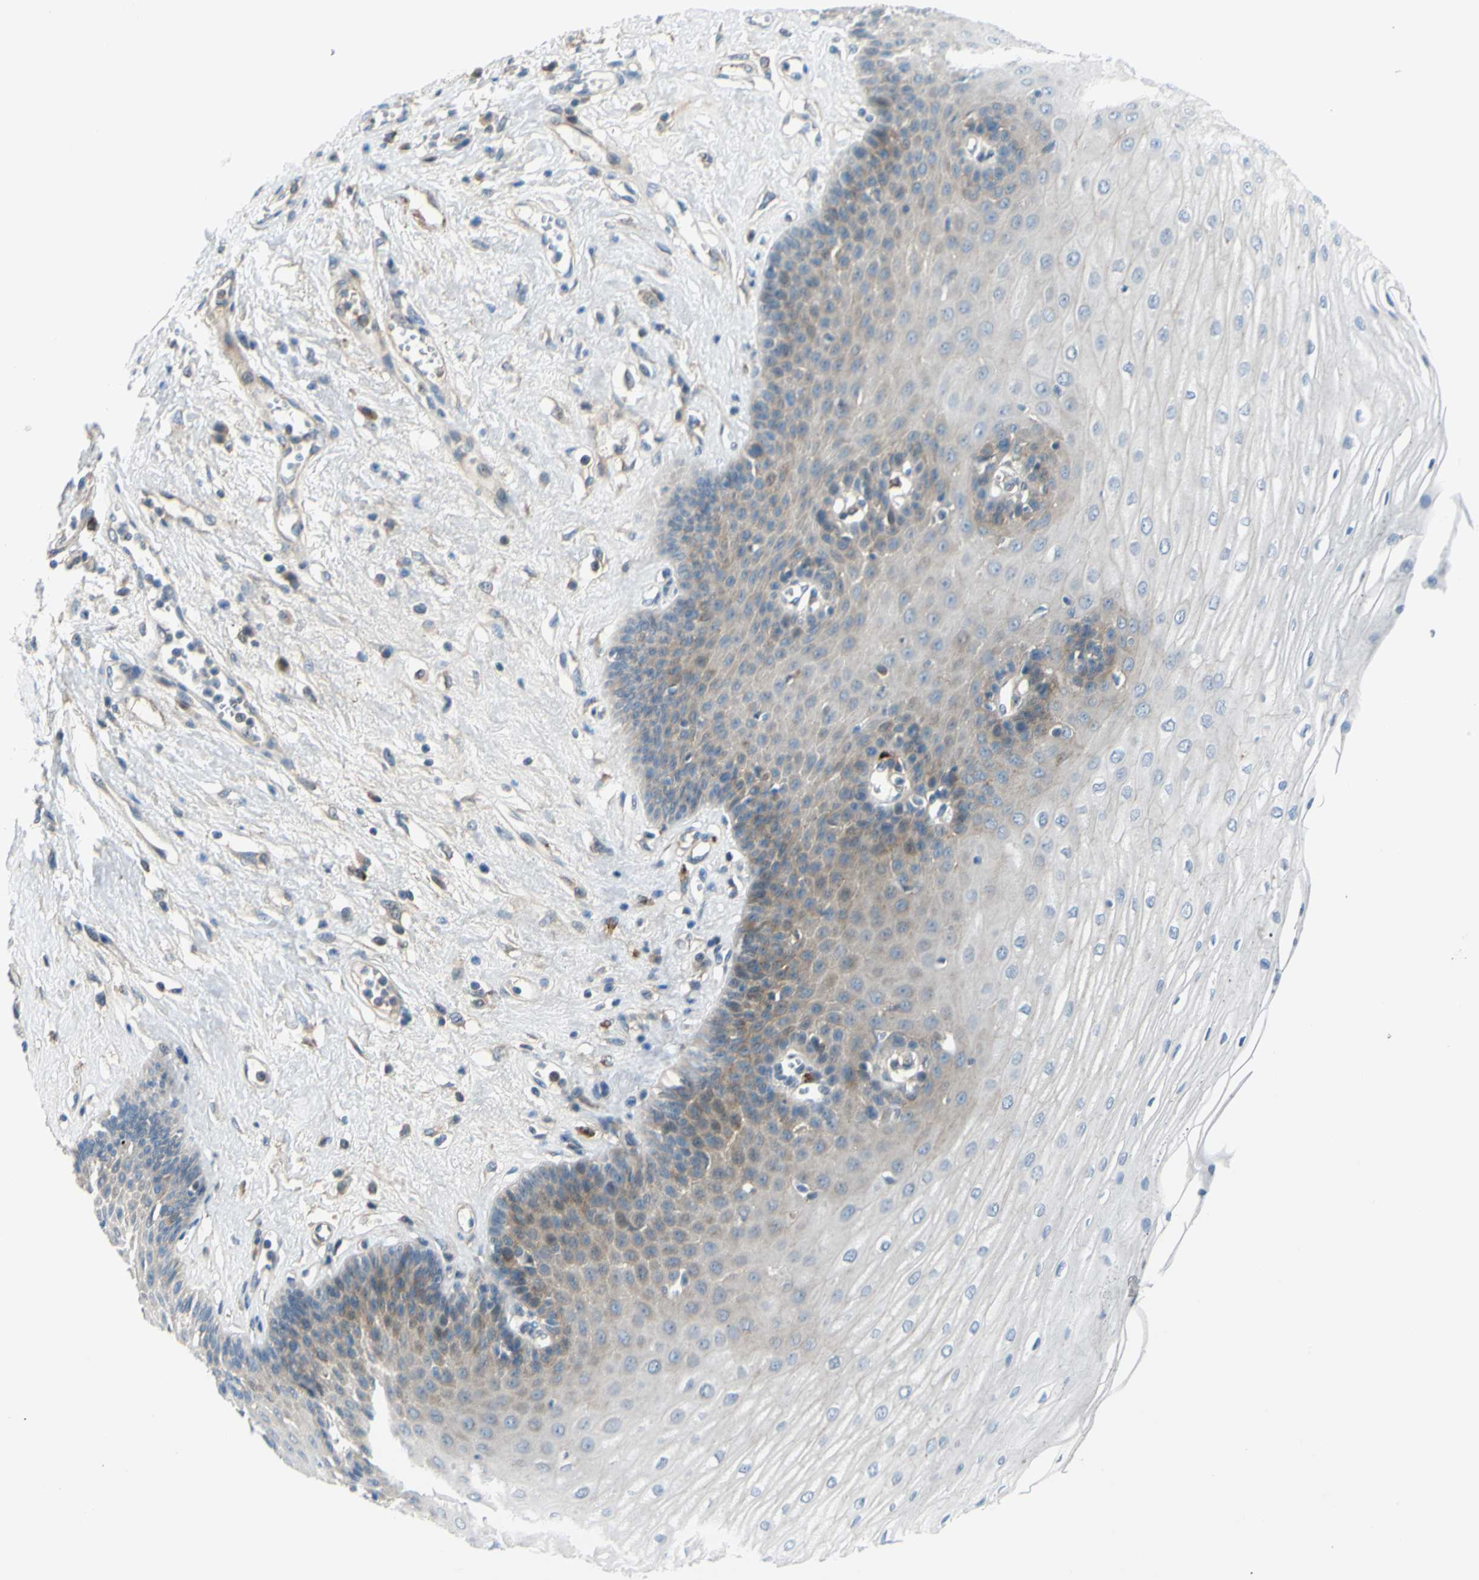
{"staining": {"intensity": "weak", "quantity": "25%-75%", "location": "cytoplasmic/membranous"}, "tissue": "esophagus", "cell_type": "Squamous epithelial cells", "image_type": "normal", "snomed": [{"axis": "morphology", "description": "Normal tissue, NOS"}, {"axis": "morphology", "description": "Squamous cell carcinoma, NOS"}, {"axis": "topography", "description": "Esophagus"}], "caption": "High-power microscopy captured an IHC photomicrograph of benign esophagus, revealing weak cytoplasmic/membranous positivity in about 25%-75% of squamous epithelial cells. Immunohistochemistry (ihc) stains the protein of interest in brown and the nuclei are stained blue.", "gene": "ARHGAP1", "patient": {"sex": "male", "age": 65}}